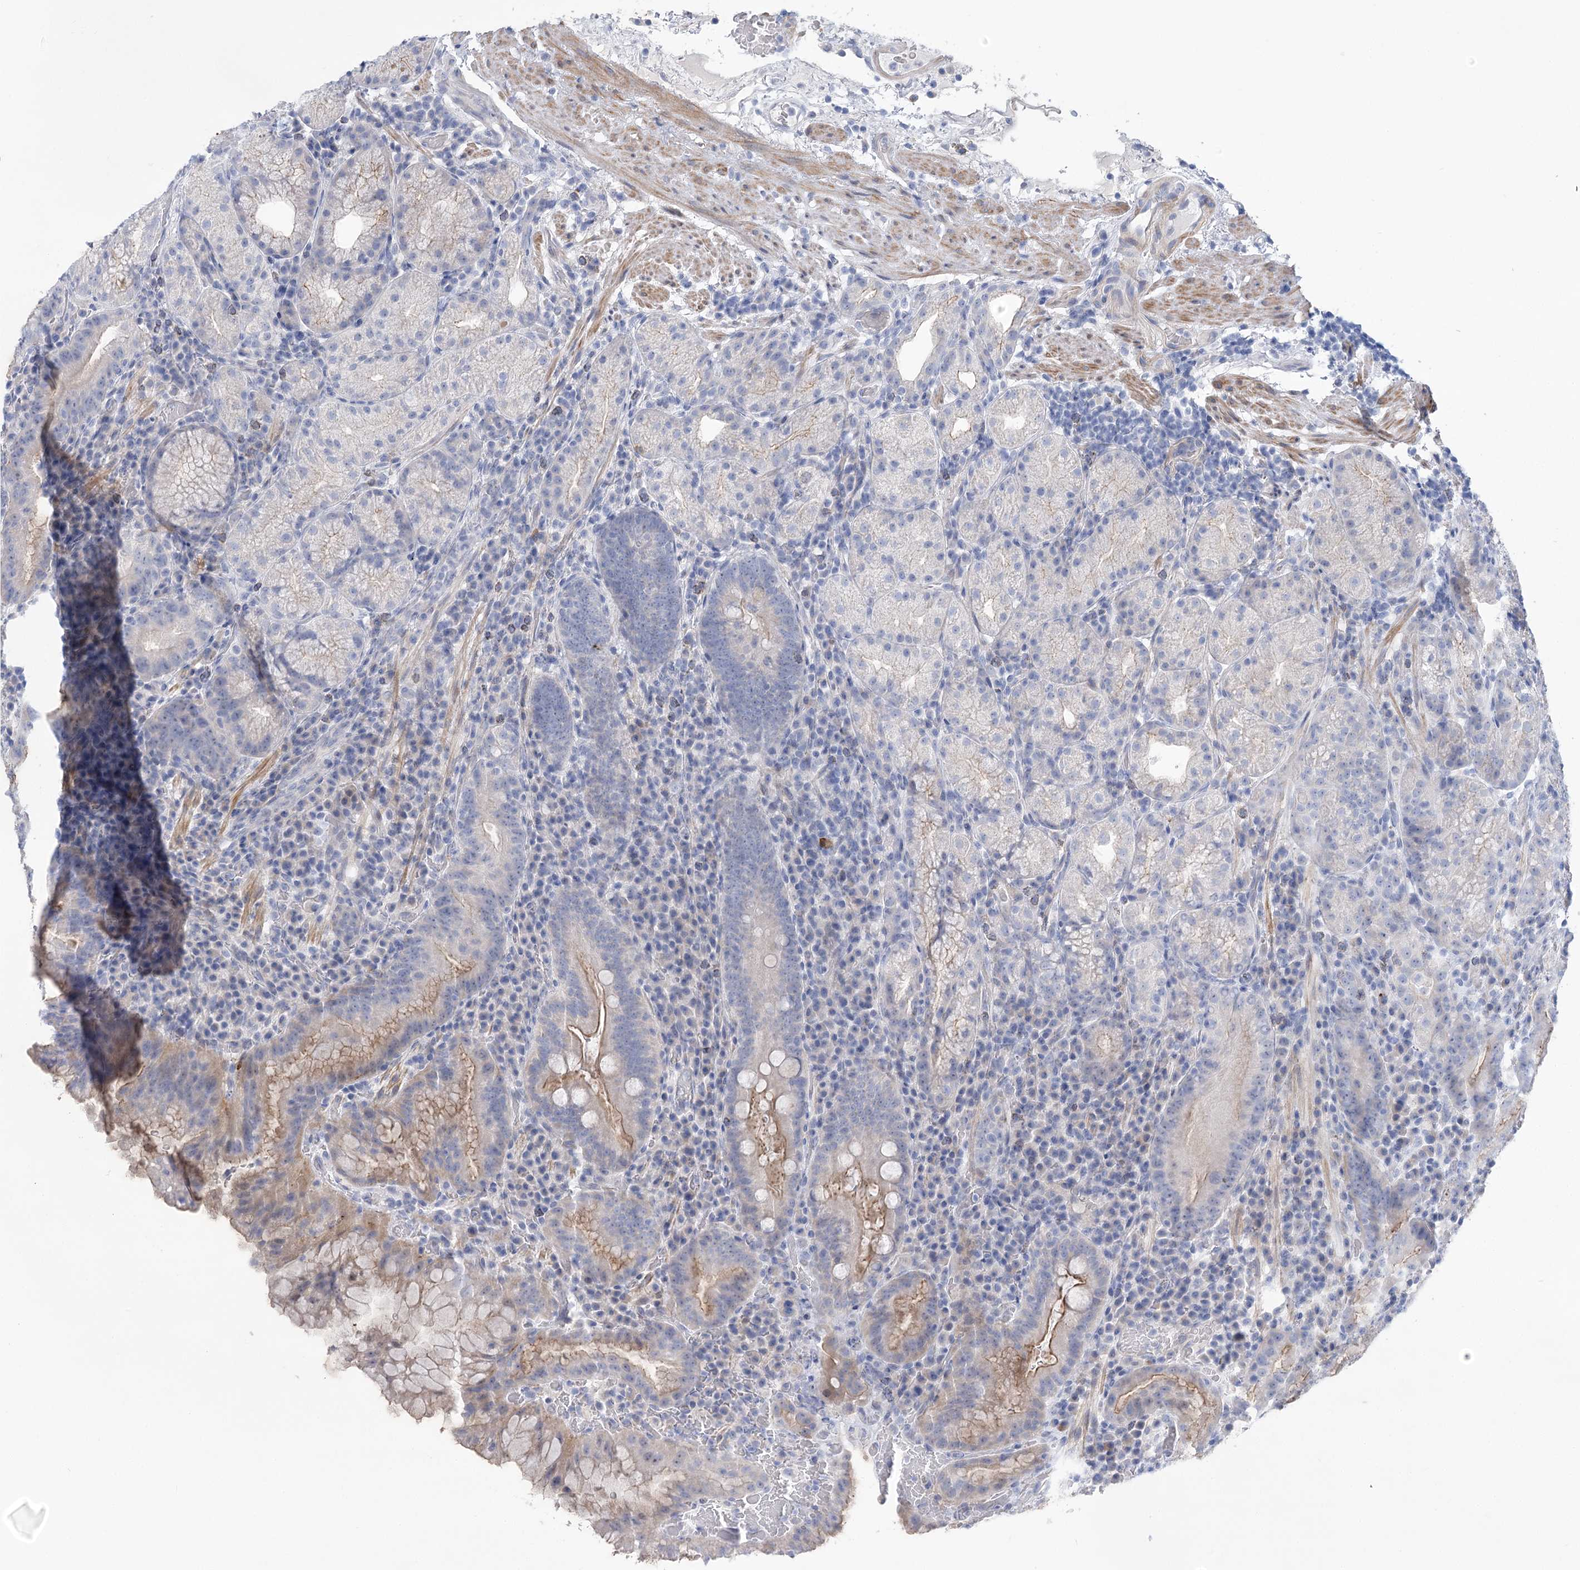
{"staining": {"intensity": "moderate", "quantity": "<25%", "location": "cytoplasmic/membranous"}, "tissue": "stomach", "cell_type": "Glandular cells", "image_type": "normal", "snomed": [{"axis": "morphology", "description": "Normal tissue, NOS"}, {"axis": "morphology", "description": "Inflammation, NOS"}, {"axis": "topography", "description": "Stomach"}], "caption": "Glandular cells display low levels of moderate cytoplasmic/membranous staining in about <25% of cells in benign stomach. (IHC, brightfield microscopy, high magnification).", "gene": "WDR74", "patient": {"sex": "male", "age": 79}}